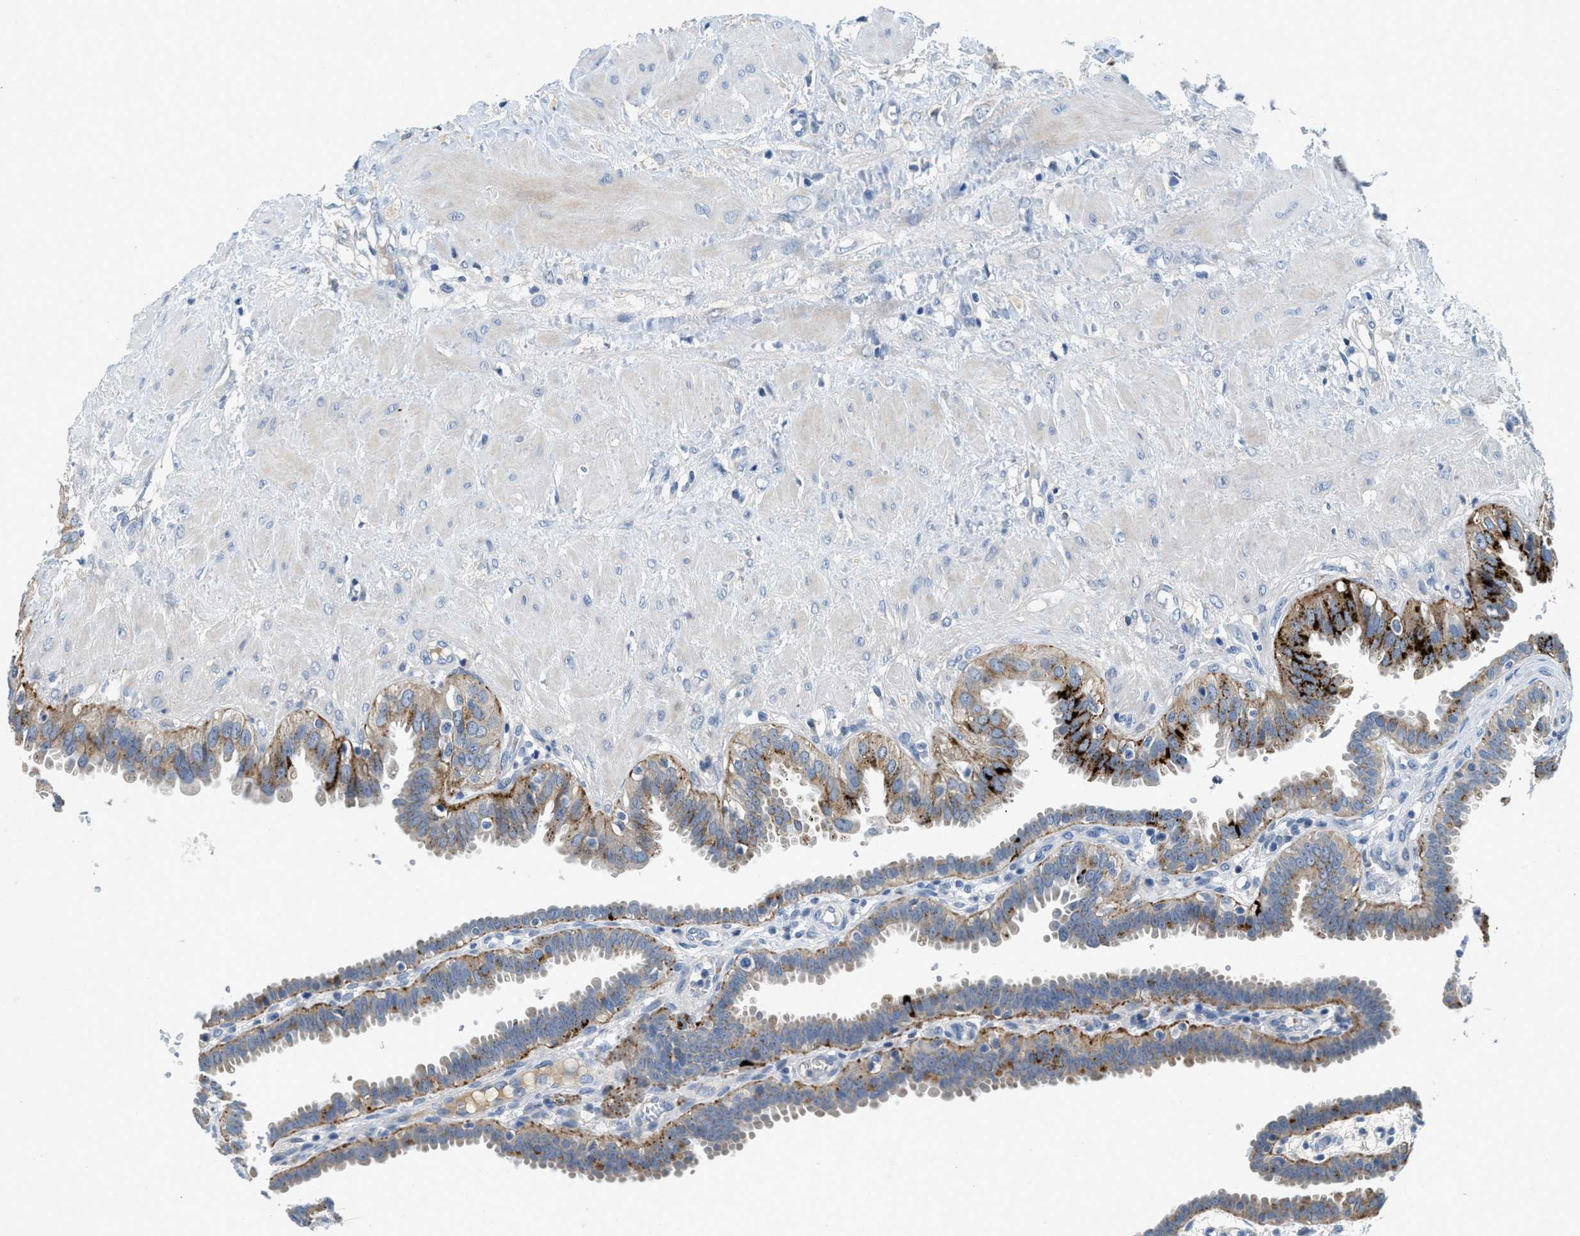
{"staining": {"intensity": "moderate", "quantity": "25%-75%", "location": "cytoplasmic/membranous"}, "tissue": "fallopian tube", "cell_type": "Glandular cells", "image_type": "normal", "snomed": [{"axis": "morphology", "description": "Normal tissue, NOS"}, {"axis": "topography", "description": "Fallopian tube"}, {"axis": "topography", "description": "Placenta"}], "caption": "An image of human fallopian tube stained for a protein shows moderate cytoplasmic/membranous brown staining in glandular cells.", "gene": "TSPAN3", "patient": {"sex": "female", "age": 34}}